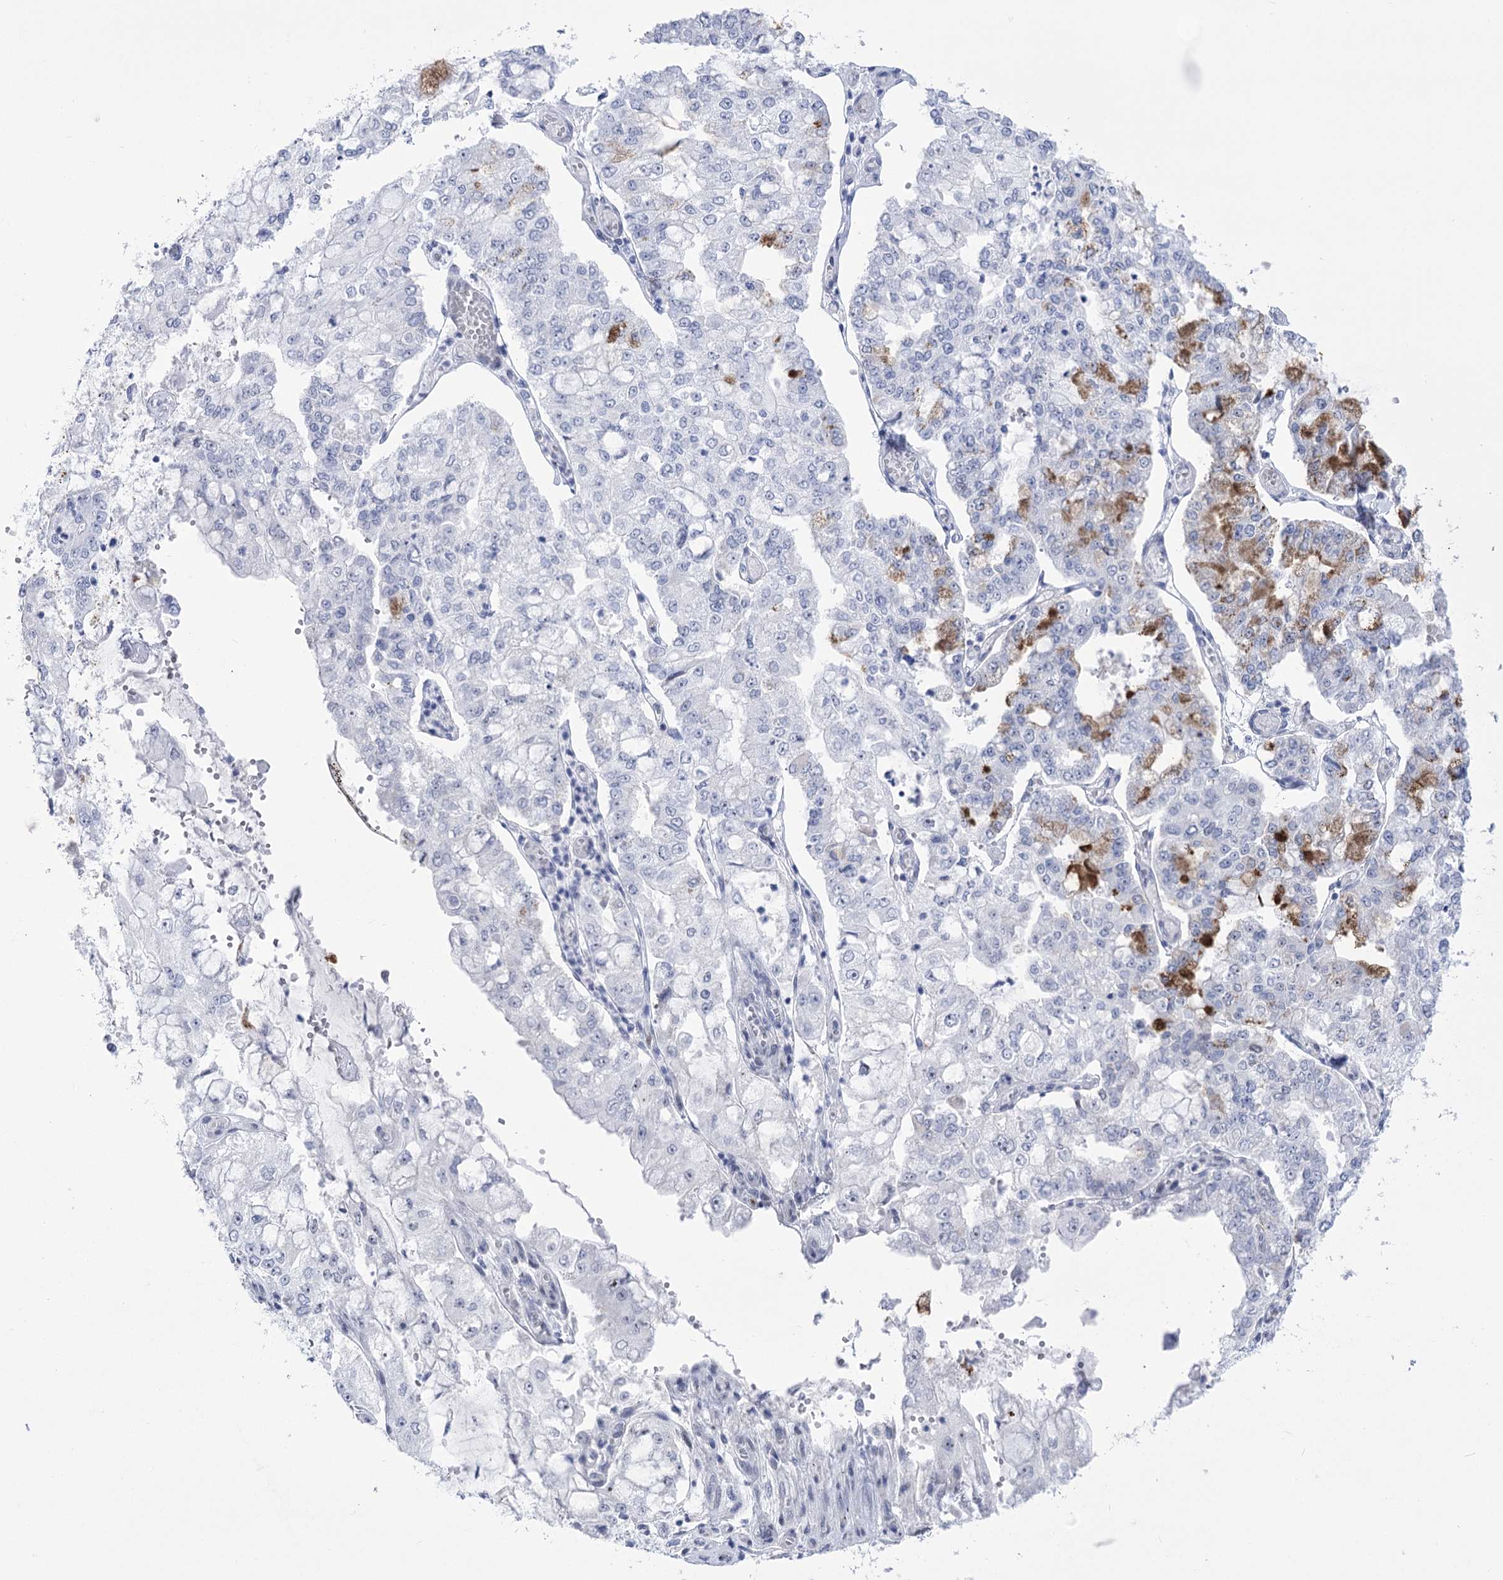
{"staining": {"intensity": "negative", "quantity": "none", "location": "none"}, "tissue": "stomach cancer", "cell_type": "Tumor cells", "image_type": "cancer", "snomed": [{"axis": "morphology", "description": "Adenocarcinoma, NOS"}, {"axis": "topography", "description": "Stomach"}], "caption": "Tumor cells show no significant positivity in adenocarcinoma (stomach).", "gene": "HORMAD1", "patient": {"sex": "male", "age": 76}}